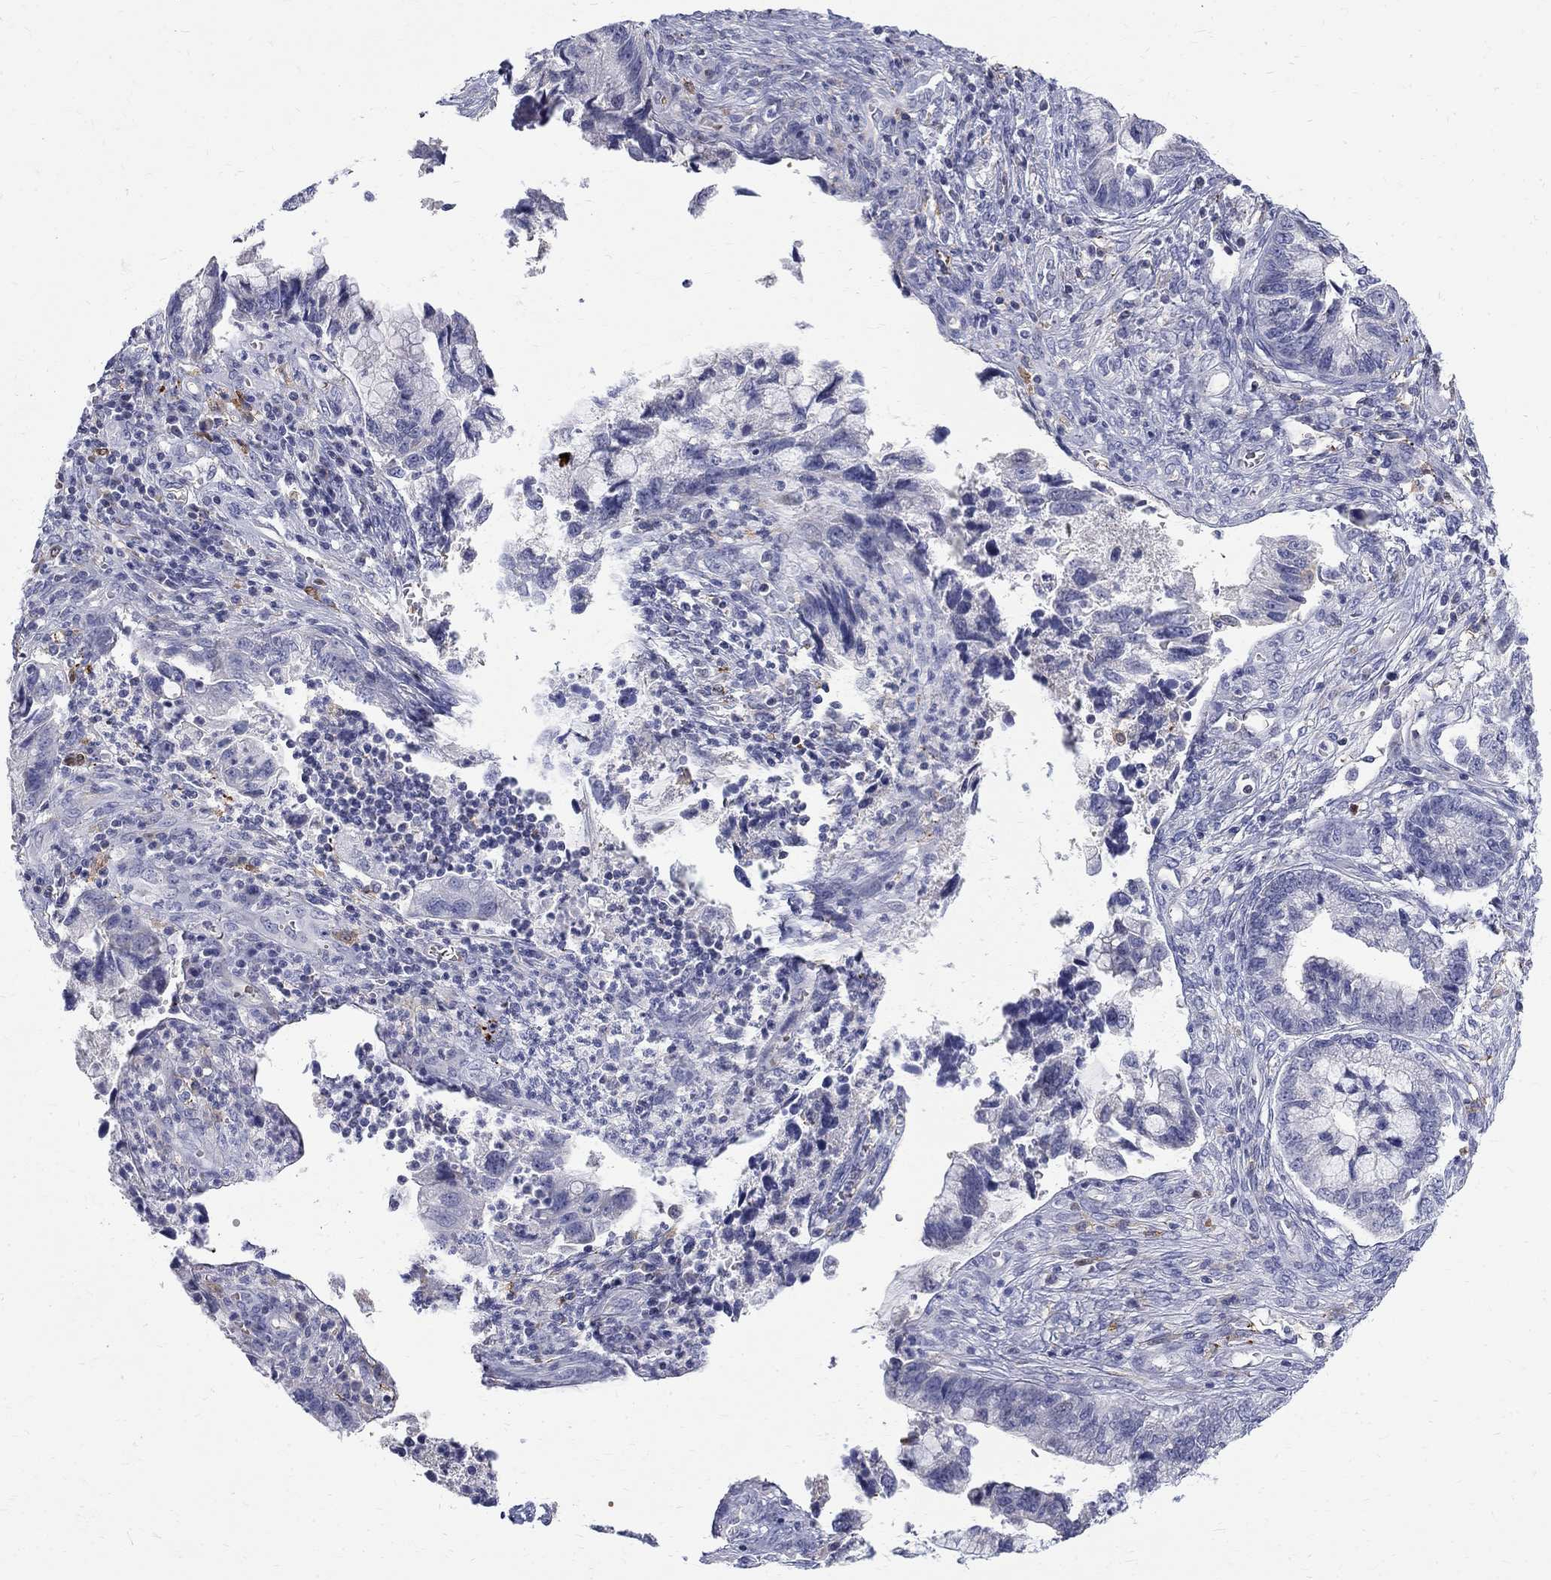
{"staining": {"intensity": "negative", "quantity": "none", "location": "none"}, "tissue": "cervical cancer", "cell_type": "Tumor cells", "image_type": "cancer", "snomed": [{"axis": "morphology", "description": "Adenocarcinoma, NOS"}, {"axis": "topography", "description": "Cervix"}], "caption": "Cervical cancer (adenocarcinoma) stained for a protein using immunohistochemistry displays no staining tumor cells.", "gene": "AGER", "patient": {"sex": "female", "age": 44}}